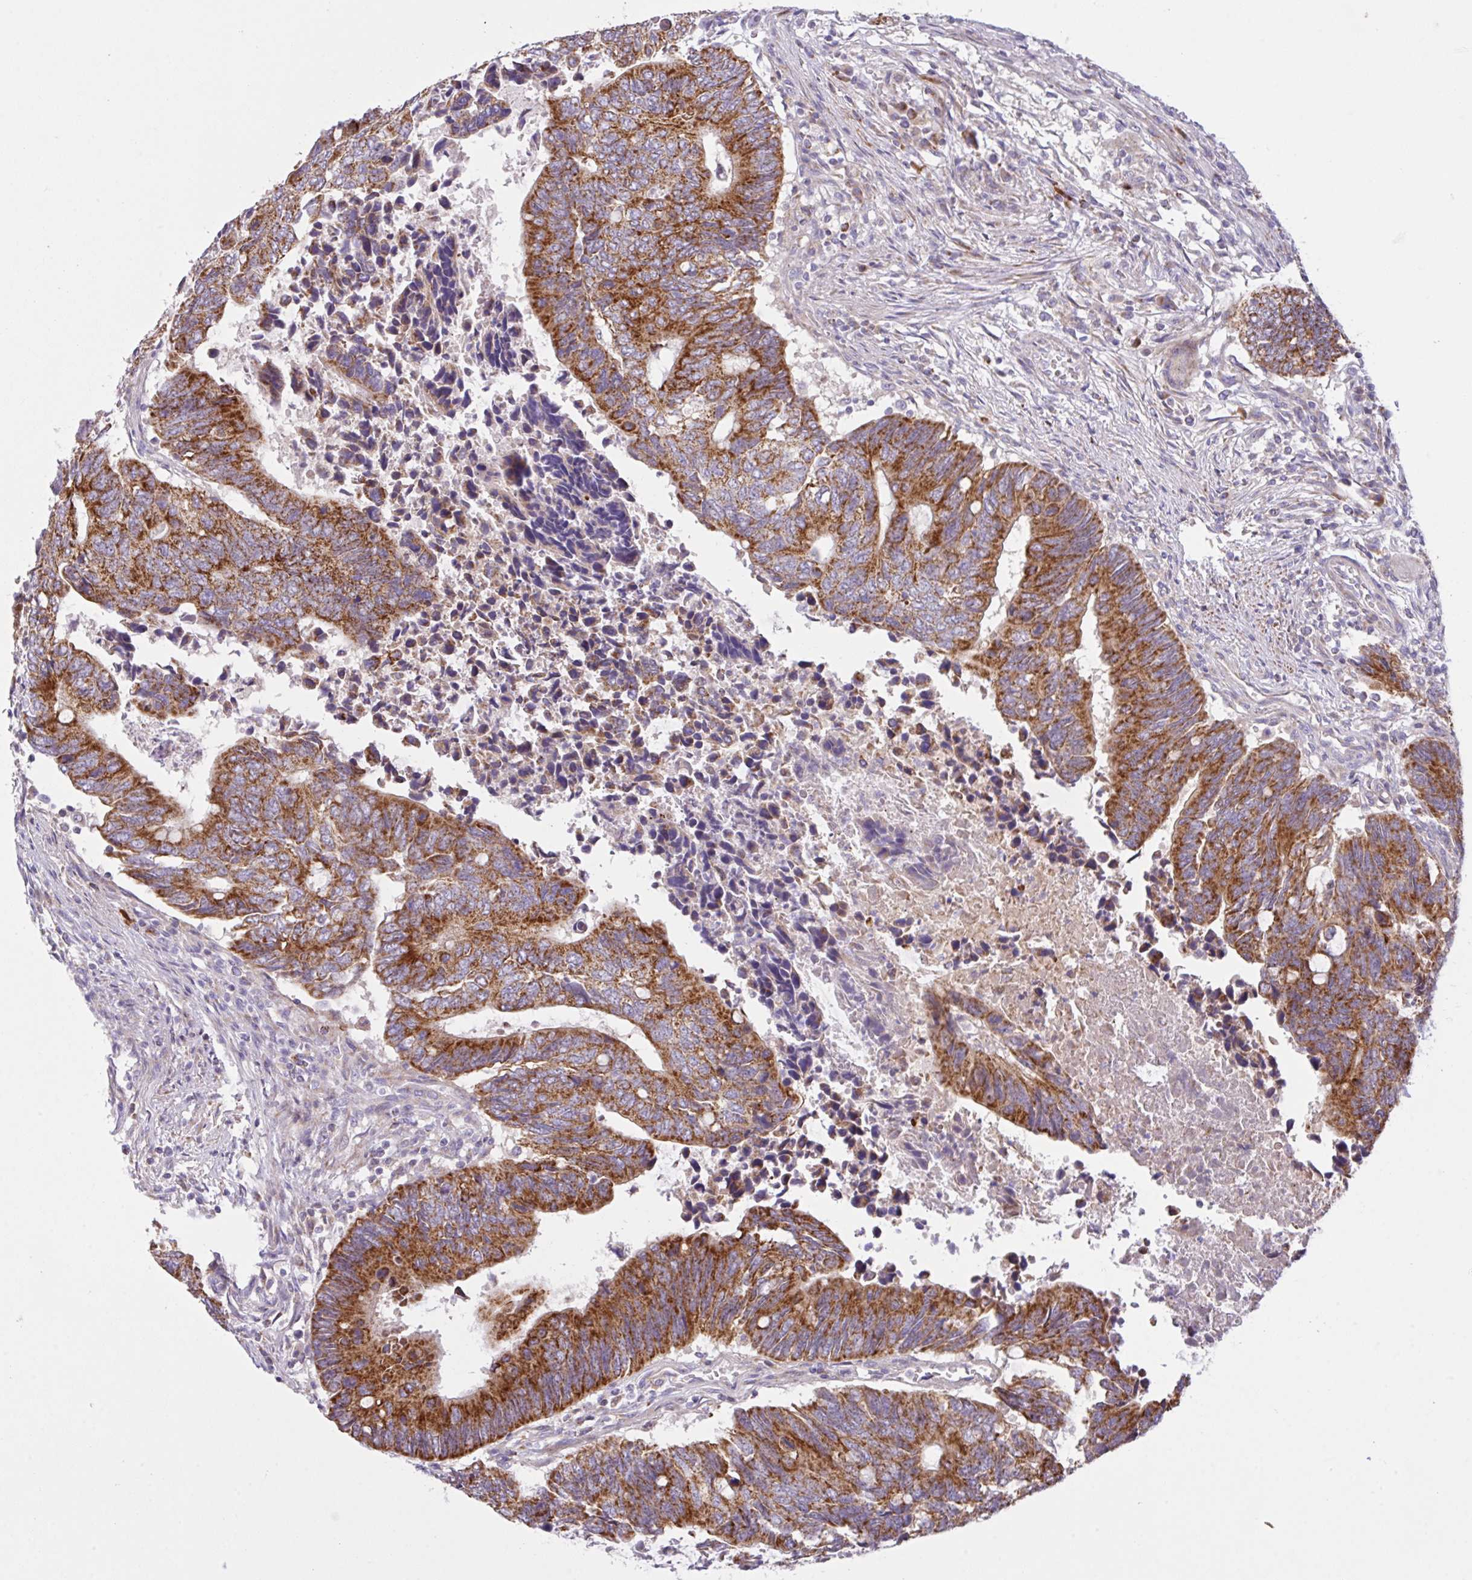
{"staining": {"intensity": "strong", "quantity": ">75%", "location": "cytoplasmic/membranous"}, "tissue": "colorectal cancer", "cell_type": "Tumor cells", "image_type": "cancer", "snomed": [{"axis": "morphology", "description": "Adenocarcinoma, NOS"}, {"axis": "topography", "description": "Colon"}], "caption": "Immunohistochemistry image of neoplastic tissue: human adenocarcinoma (colorectal) stained using immunohistochemistry displays high levels of strong protein expression localized specifically in the cytoplasmic/membranous of tumor cells, appearing as a cytoplasmic/membranous brown color.", "gene": "CHDH", "patient": {"sex": "male", "age": 87}}